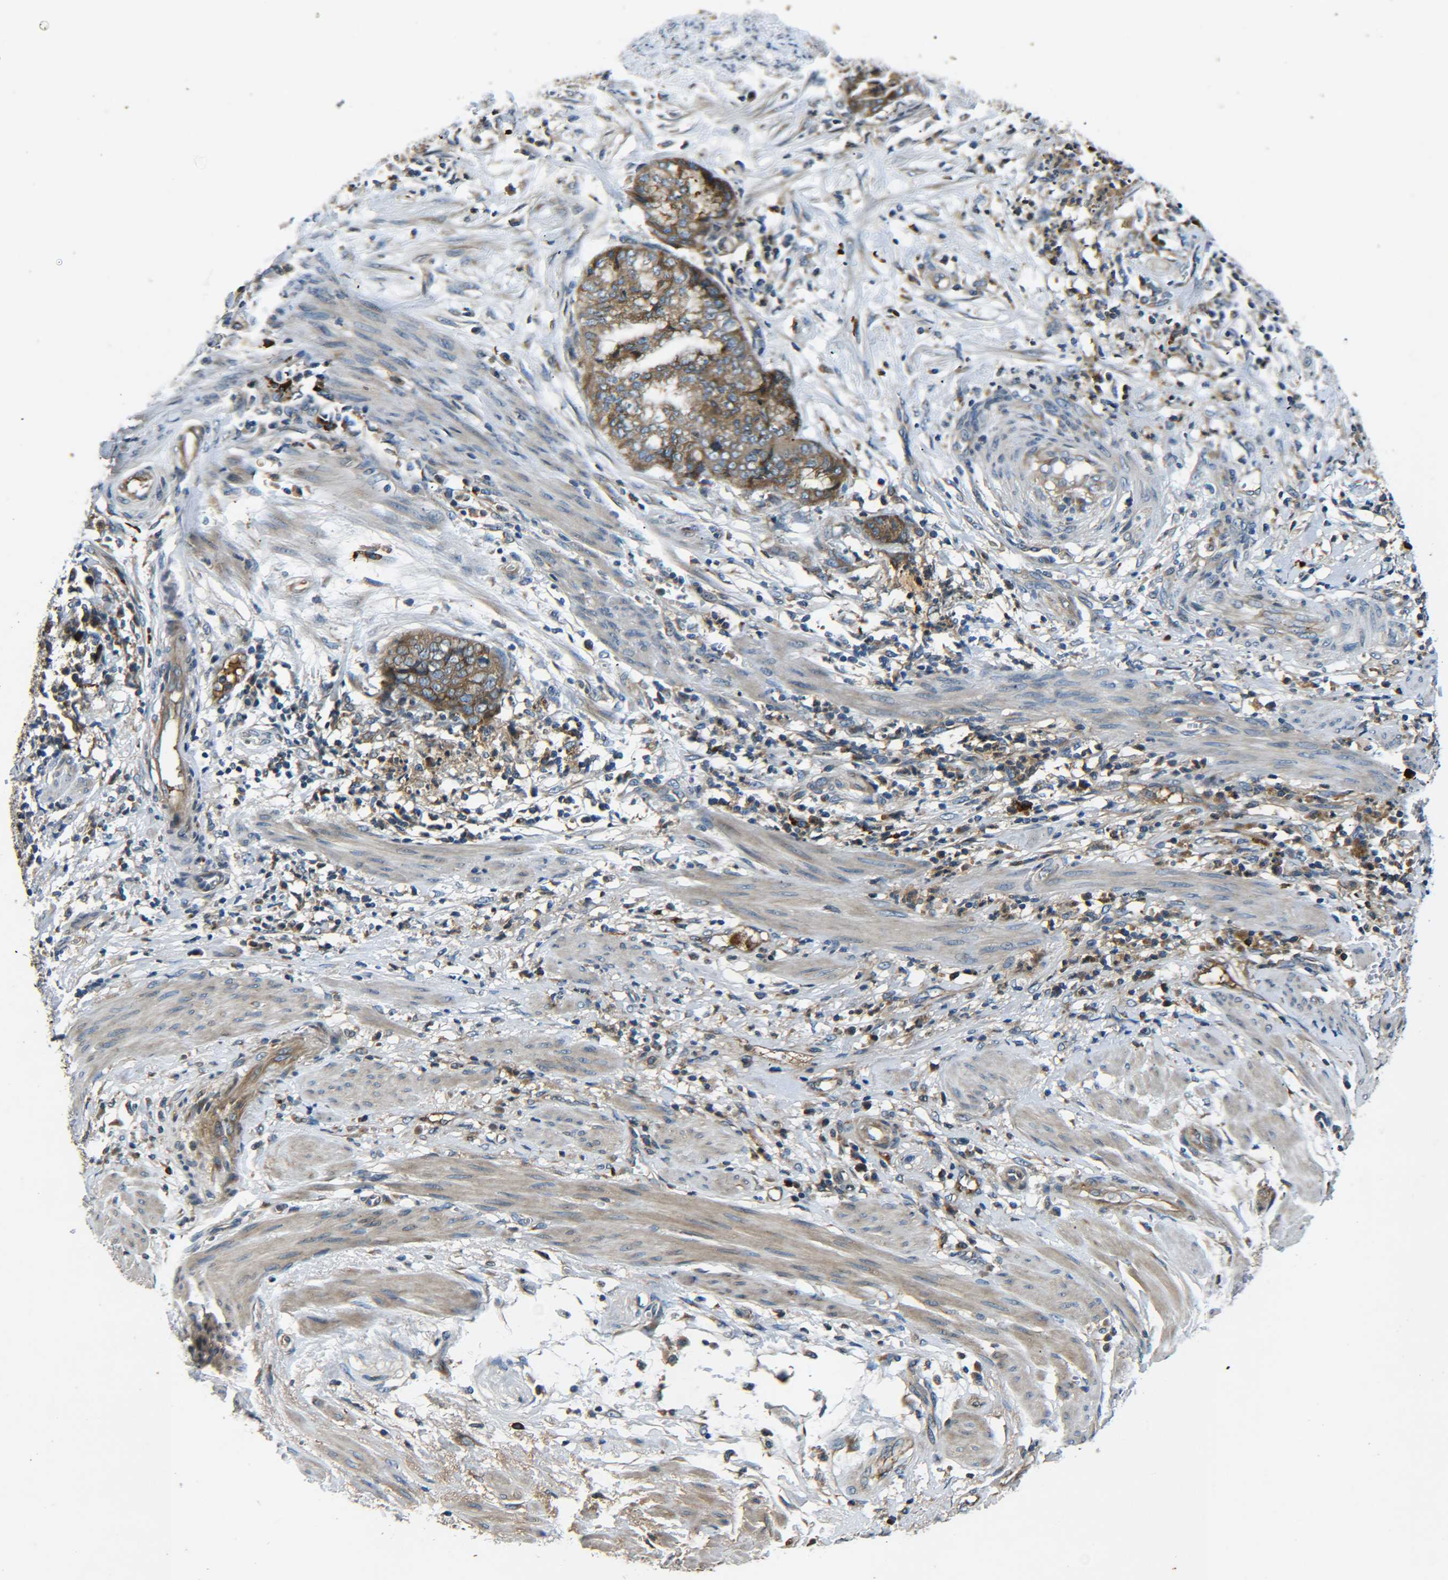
{"staining": {"intensity": "moderate", "quantity": ">75%", "location": "cytoplasmic/membranous"}, "tissue": "endometrial cancer", "cell_type": "Tumor cells", "image_type": "cancer", "snomed": [{"axis": "morphology", "description": "Necrosis, NOS"}, {"axis": "morphology", "description": "Adenocarcinoma, NOS"}, {"axis": "topography", "description": "Endometrium"}], "caption": "Protein staining displays moderate cytoplasmic/membranous expression in about >75% of tumor cells in adenocarcinoma (endometrial). Nuclei are stained in blue.", "gene": "RAB1B", "patient": {"sex": "female", "age": 79}}